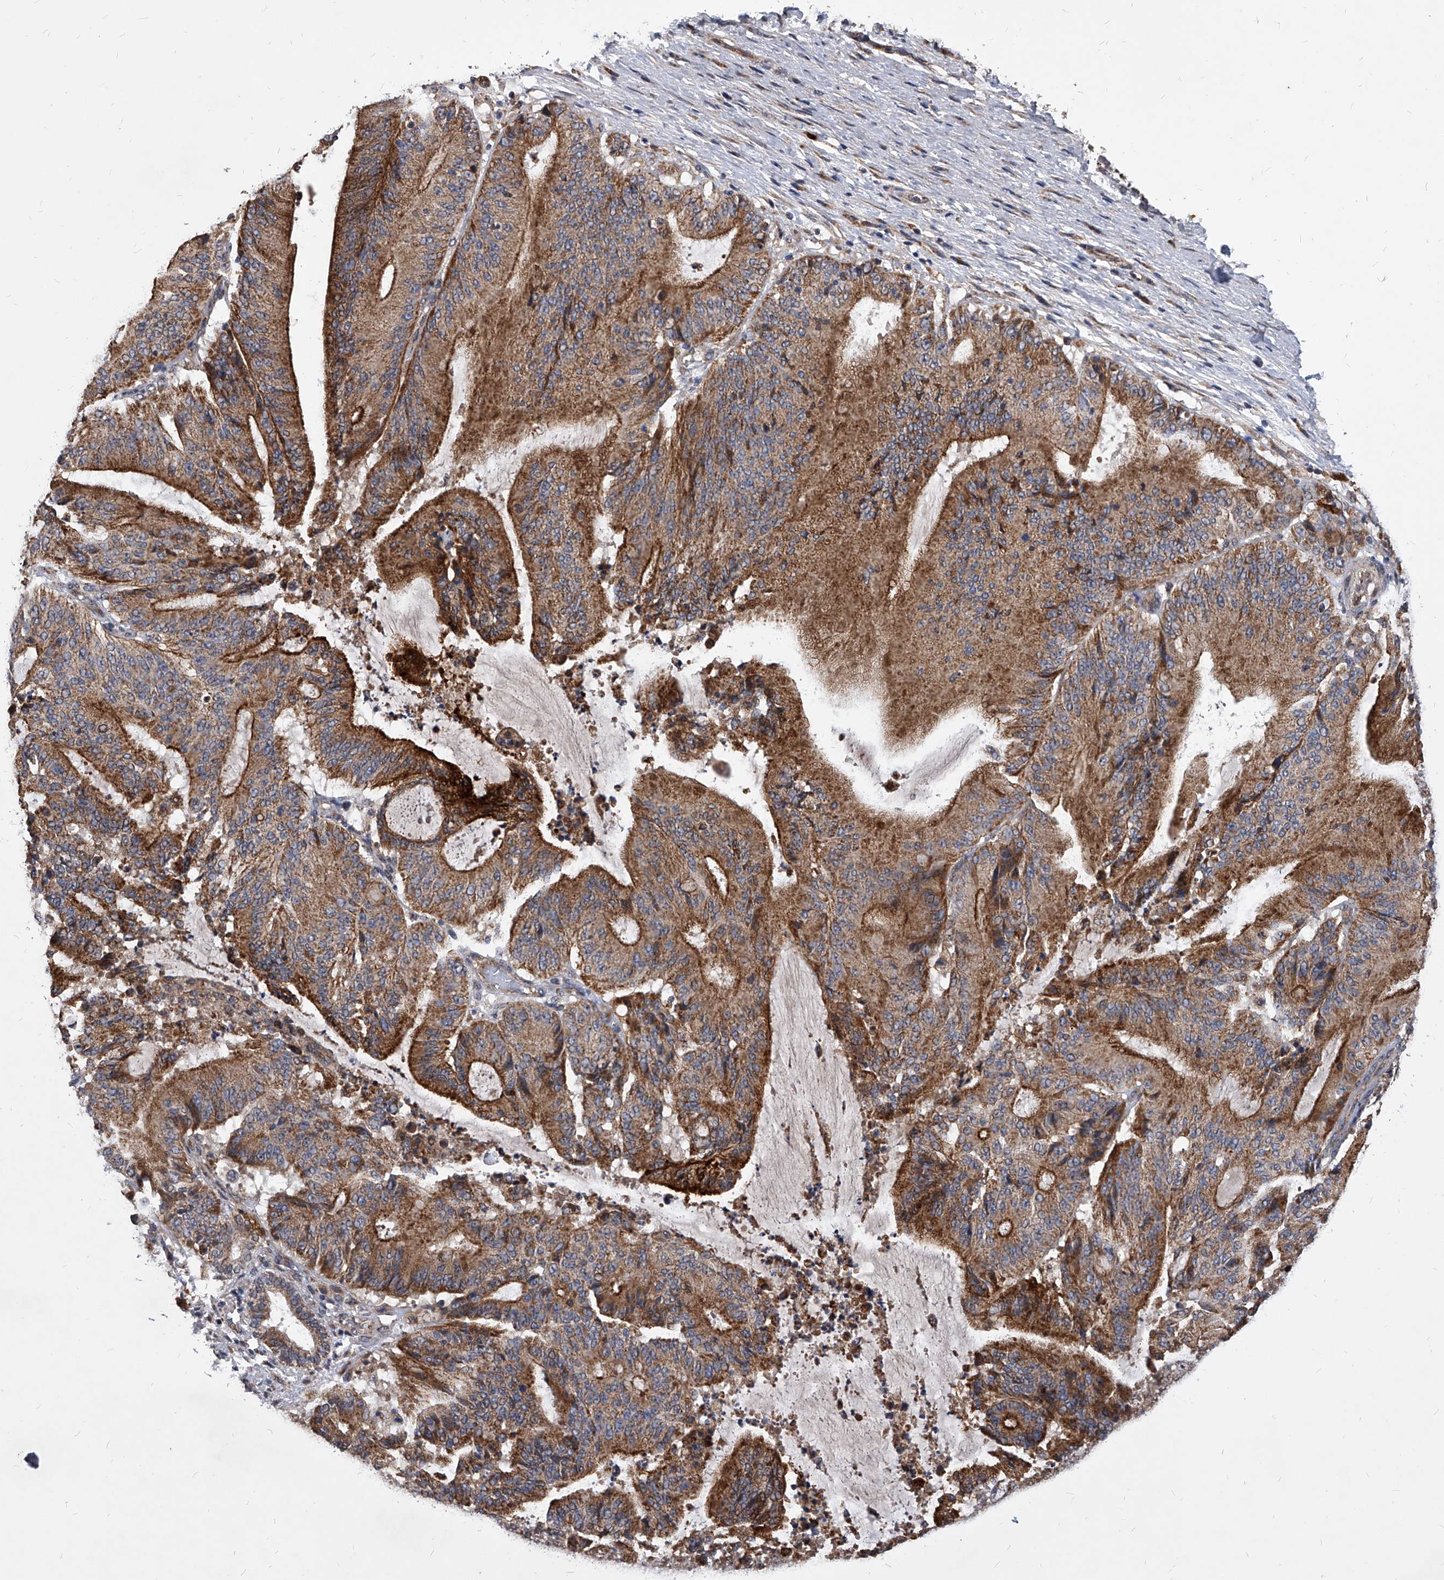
{"staining": {"intensity": "strong", "quantity": ">75%", "location": "cytoplasmic/membranous"}, "tissue": "liver cancer", "cell_type": "Tumor cells", "image_type": "cancer", "snomed": [{"axis": "morphology", "description": "Normal tissue, NOS"}, {"axis": "morphology", "description": "Cholangiocarcinoma"}, {"axis": "topography", "description": "Liver"}, {"axis": "topography", "description": "Peripheral nerve tissue"}], "caption": "The immunohistochemical stain highlights strong cytoplasmic/membranous staining in tumor cells of liver cancer (cholangiocarcinoma) tissue. (Brightfield microscopy of DAB IHC at high magnification).", "gene": "SOBP", "patient": {"sex": "female", "age": 73}}